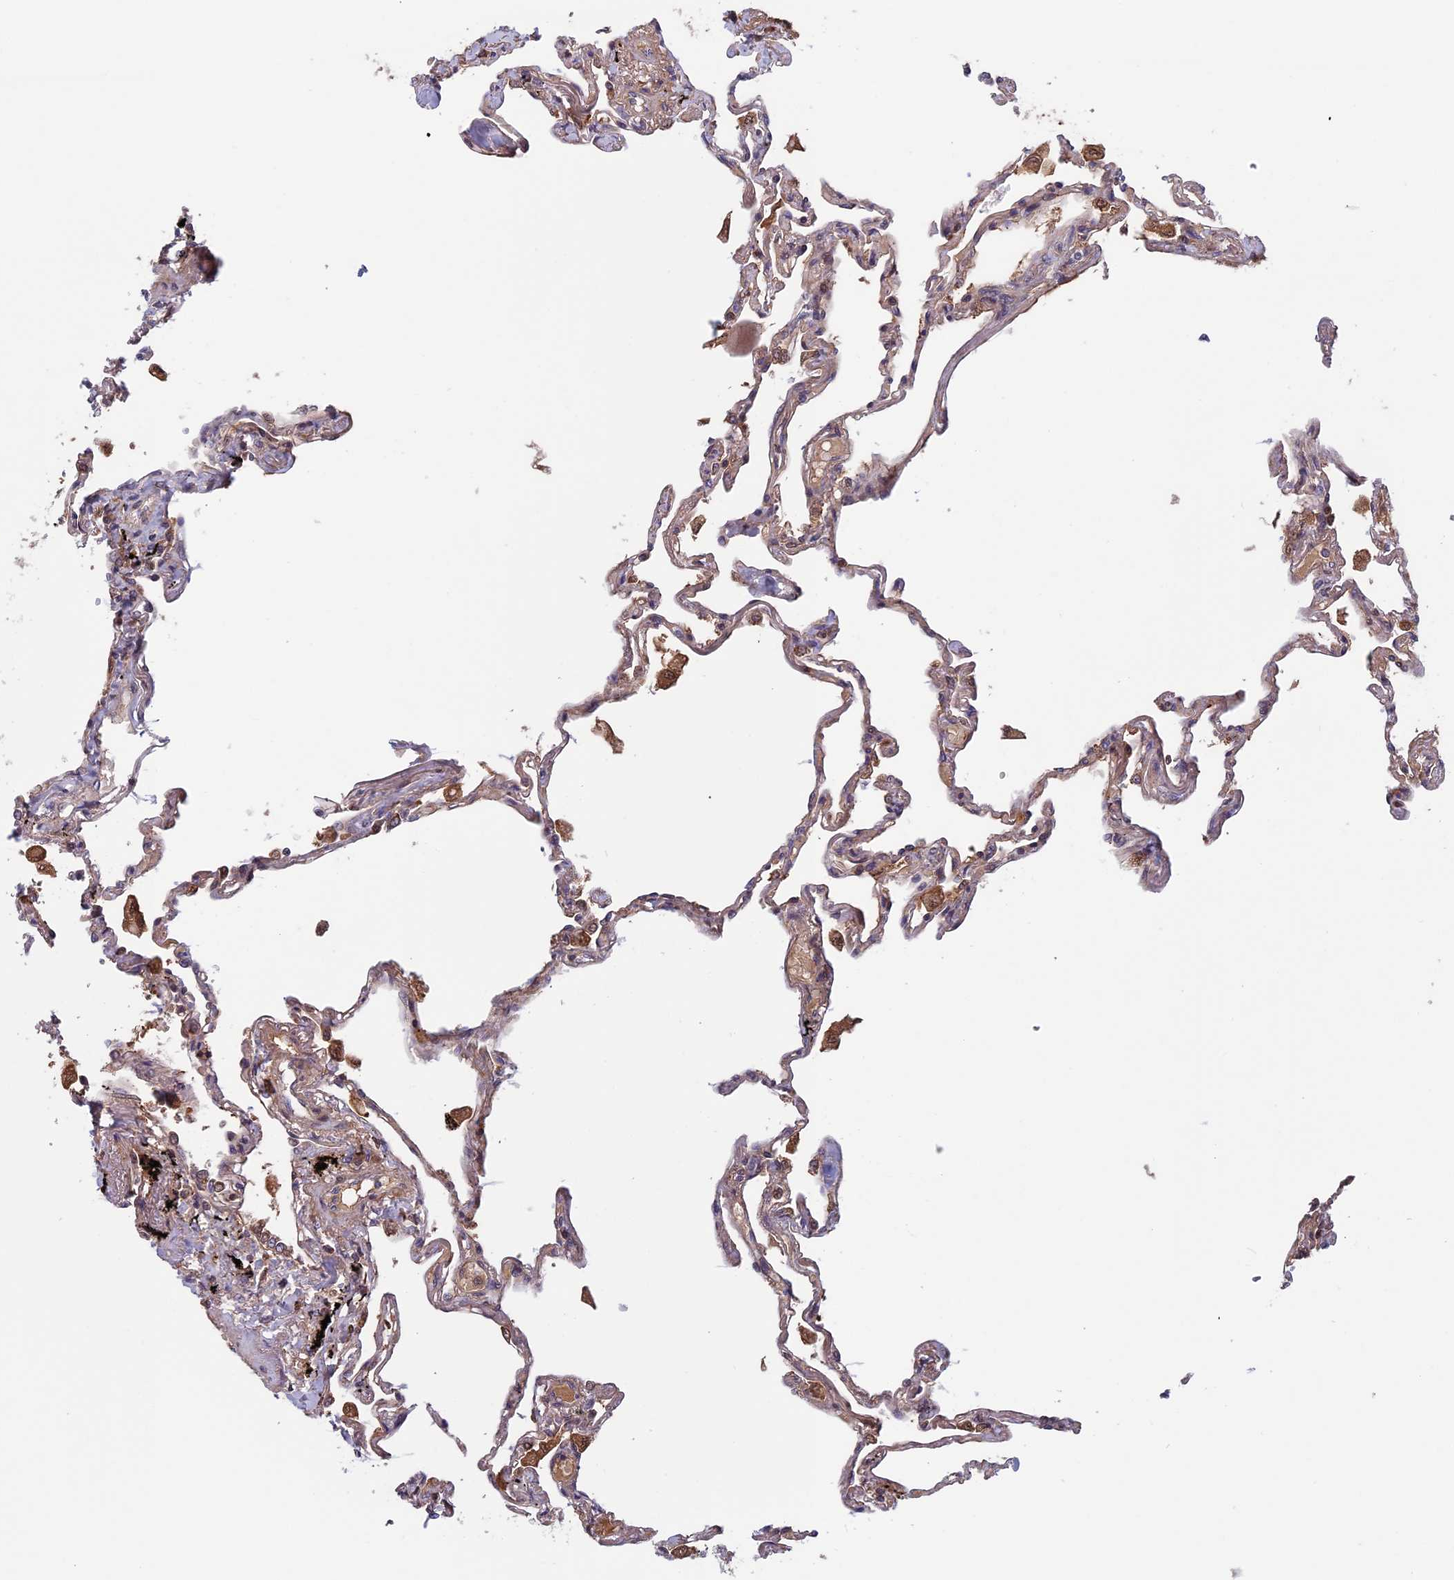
{"staining": {"intensity": "moderate", "quantity": "25%-75%", "location": "cytoplasmic/membranous"}, "tissue": "lung", "cell_type": "Alveolar cells", "image_type": "normal", "snomed": [{"axis": "morphology", "description": "Normal tissue, NOS"}, {"axis": "topography", "description": "Lung"}], "caption": "A high-resolution histopathology image shows immunohistochemistry (IHC) staining of unremarkable lung, which exhibits moderate cytoplasmic/membranous staining in approximately 25%-75% of alveolar cells. Immunohistochemistry stains the protein in brown and the nuclei are stained blue.", "gene": "FADS1", "patient": {"sex": "female", "age": 67}}